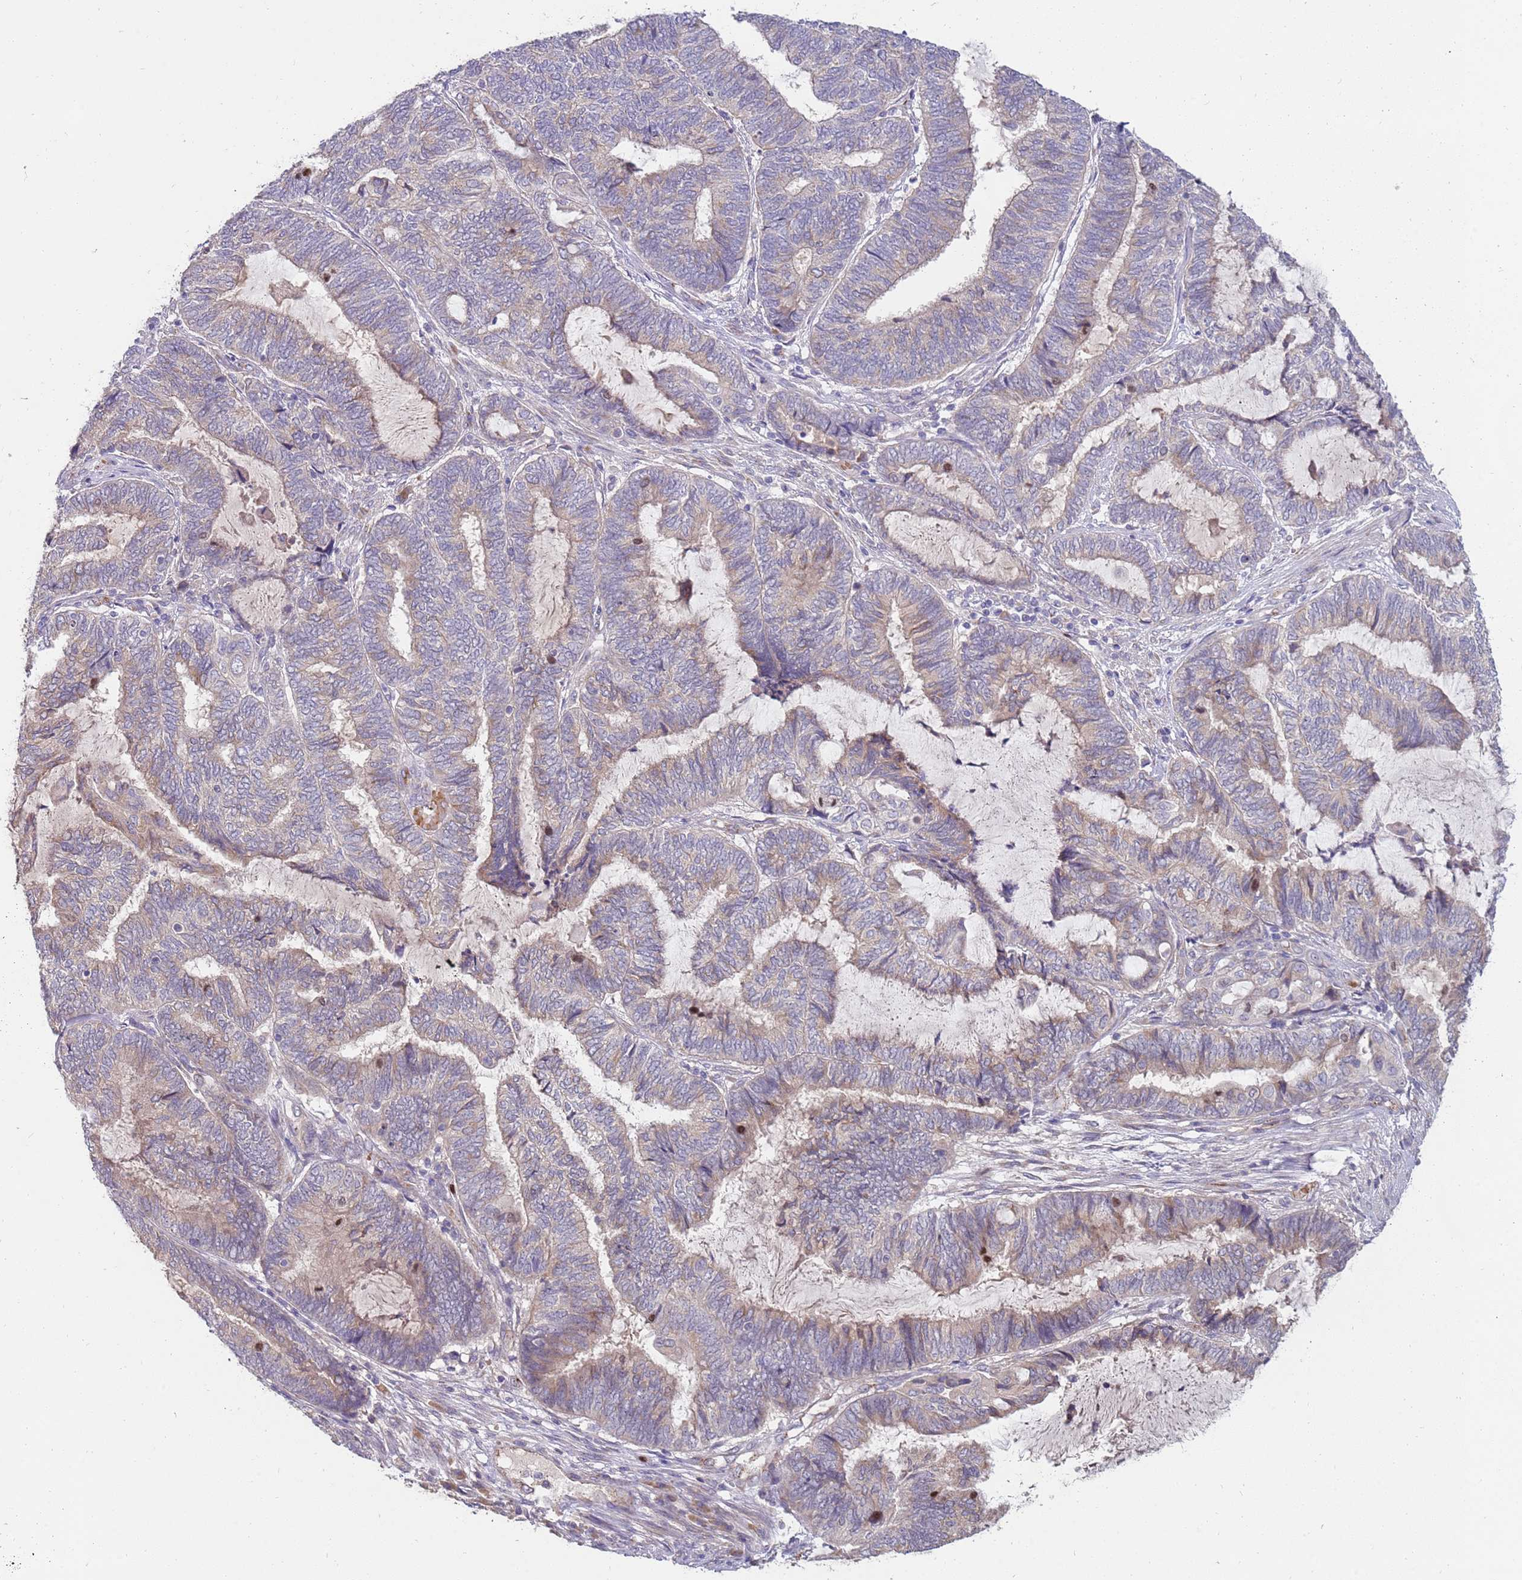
{"staining": {"intensity": "weak", "quantity": "25%-75%", "location": "cytoplasmic/membranous"}, "tissue": "endometrial cancer", "cell_type": "Tumor cells", "image_type": "cancer", "snomed": [{"axis": "morphology", "description": "Adenocarcinoma, NOS"}, {"axis": "topography", "description": "Uterus"}, {"axis": "topography", "description": "Endometrium"}], "caption": "Brown immunohistochemical staining in endometrial adenocarcinoma reveals weak cytoplasmic/membranous positivity in about 25%-75% of tumor cells.", "gene": "NMUR2", "patient": {"sex": "female", "age": 70}}